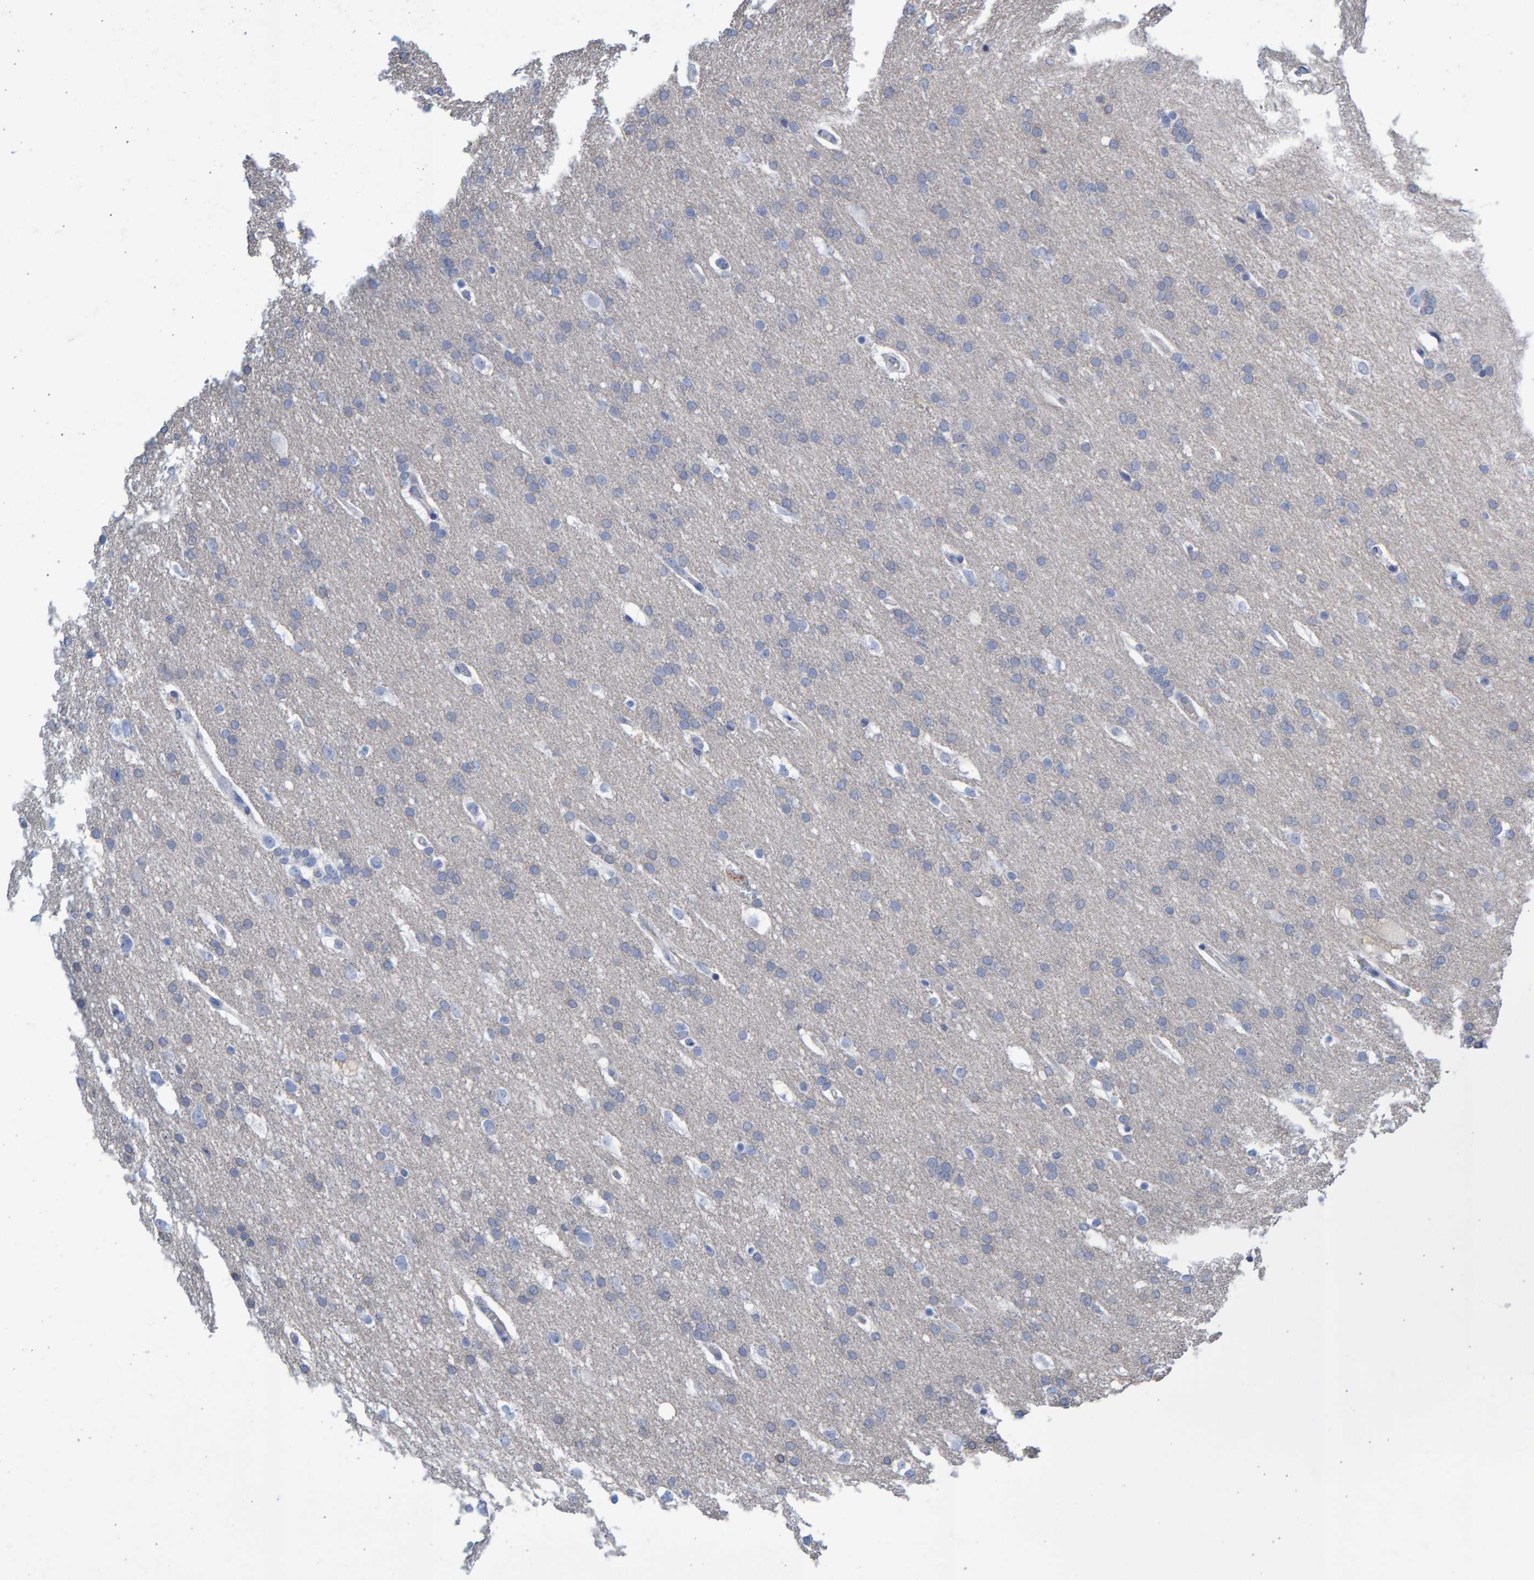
{"staining": {"intensity": "negative", "quantity": "none", "location": "none"}, "tissue": "glioma", "cell_type": "Tumor cells", "image_type": "cancer", "snomed": [{"axis": "morphology", "description": "Glioma, malignant, Low grade"}, {"axis": "topography", "description": "Brain"}], "caption": "Immunohistochemistry (IHC) of low-grade glioma (malignant) reveals no positivity in tumor cells.", "gene": "SLC34A3", "patient": {"sex": "female", "age": 37}}